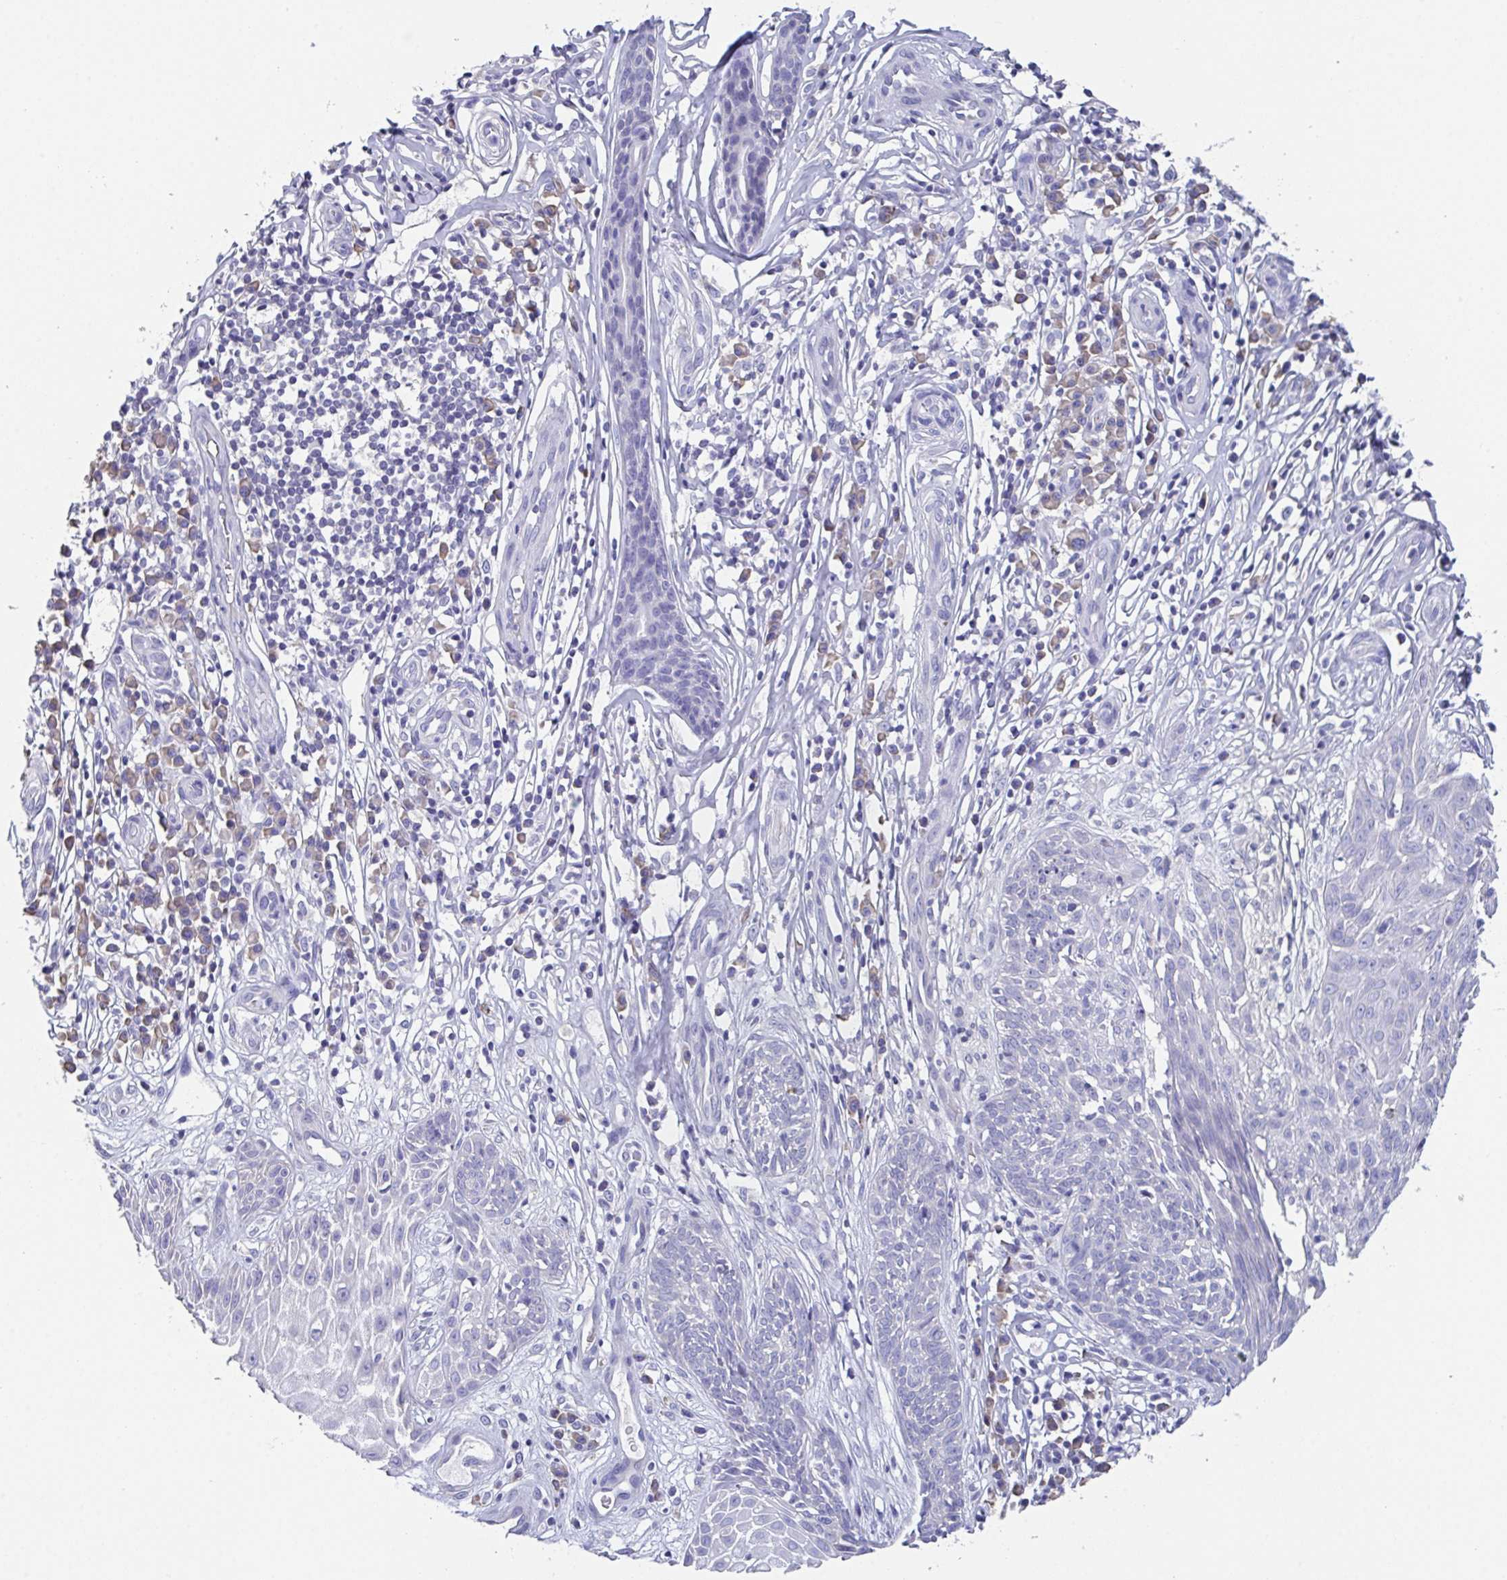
{"staining": {"intensity": "negative", "quantity": "none", "location": "none"}, "tissue": "skin cancer", "cell_type": "Tumor cells", "image_type": "cancer", "snomed": [{"axis": "morphology", "description": "Basal cell carcinoma"}, {"axis": "topography", "description": "Skin"}, {"axis": "topography", "description": "Skin, foot"}], "caption": "Histopathology image shows no significant protein positivity in tumor cells of skin cancer.", "gene": "LRRC58", "patient": {"sex": "female", "age": 86}}